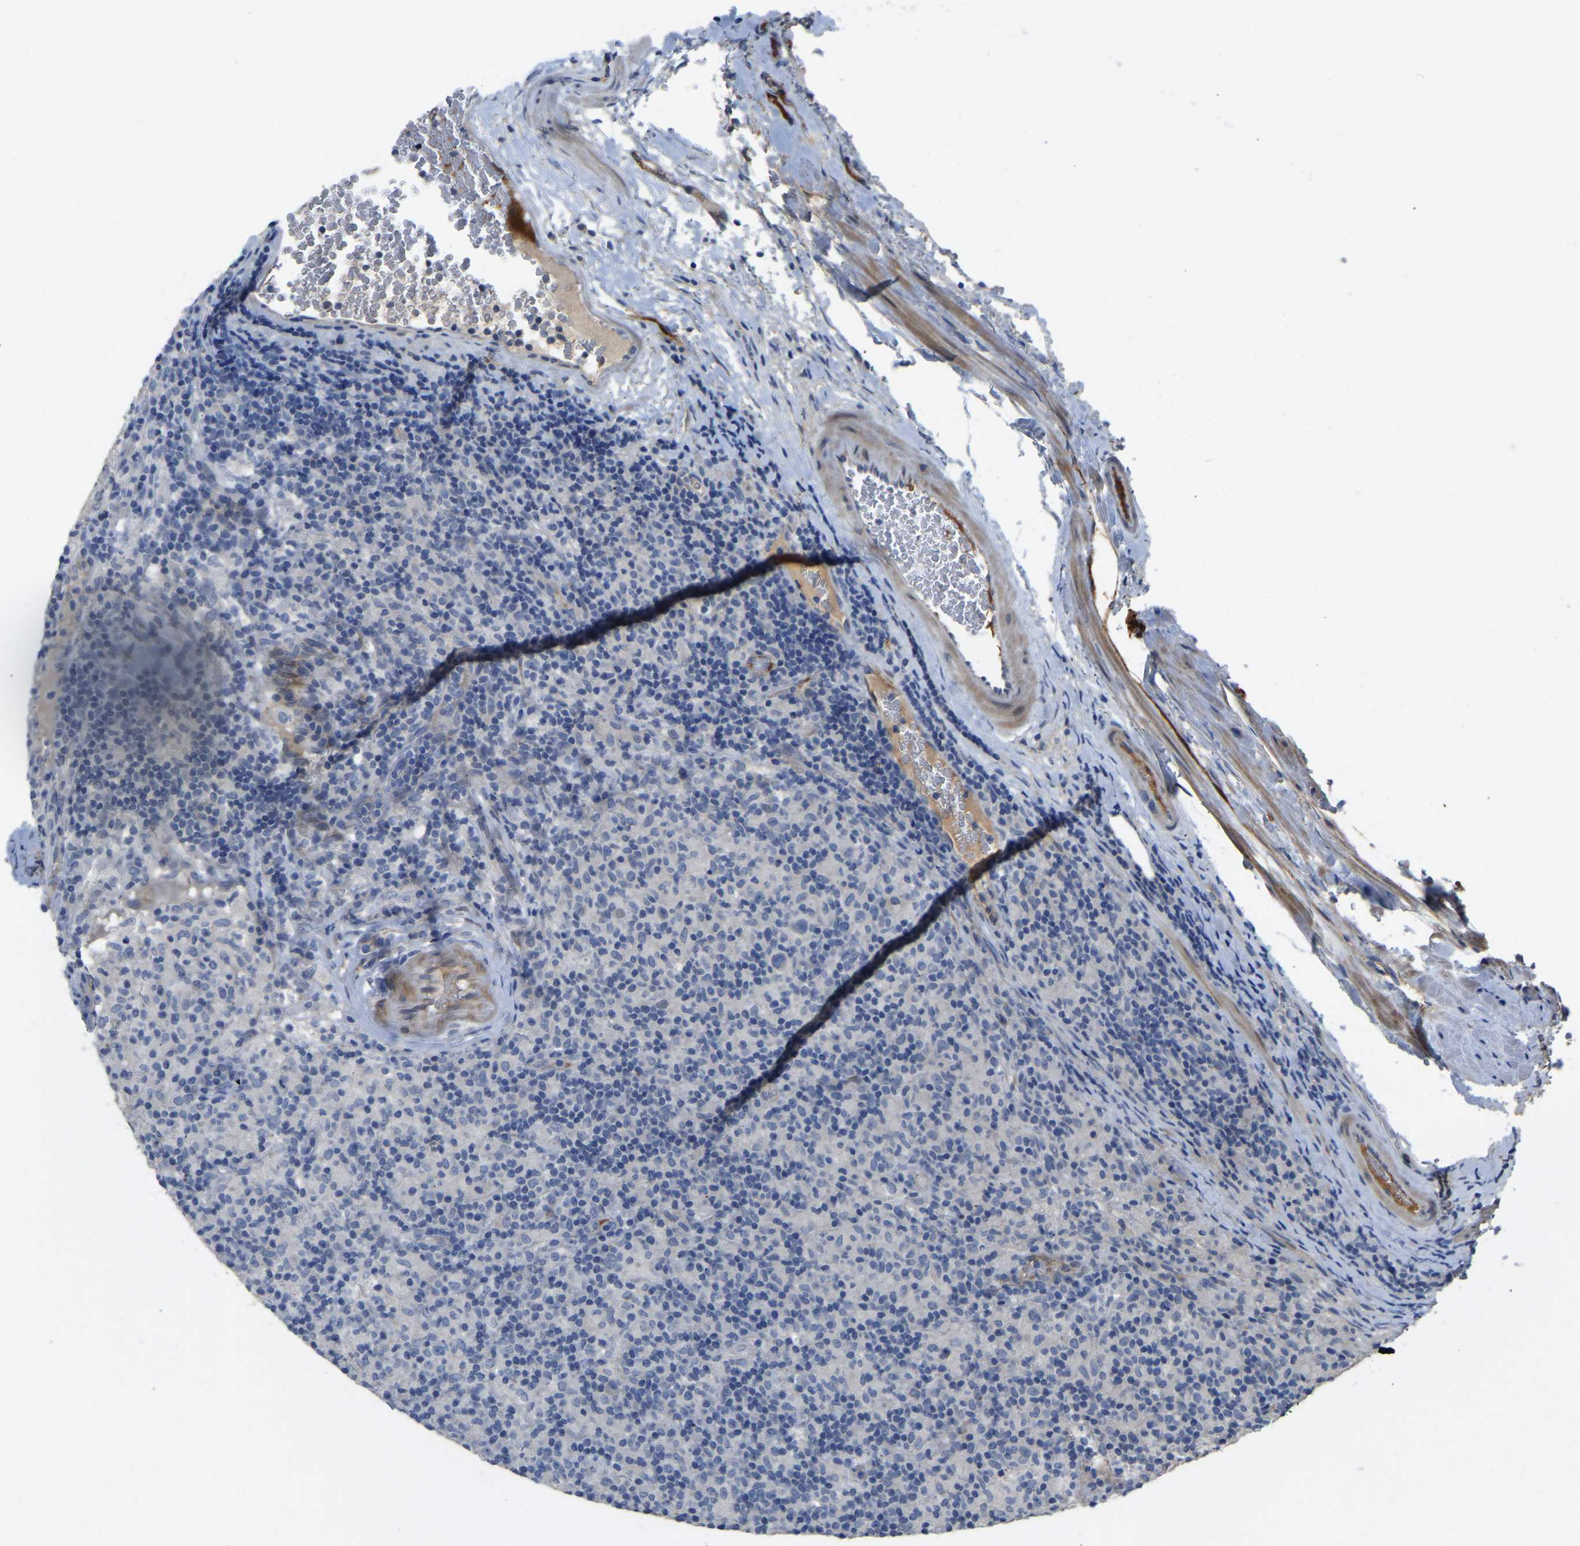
{"staining": {"intensity": "negative", "quantity": "none", "location": "none"}, "tissue": "lymphoma", "cell_type": "Tumor cells", "image_type": "cancer", "snomed": [{"axis": "morphology", "description": "Hodgkin's disease, NOS"}, {"axis": "topography", "description": "Lymph node"}], "caption": "An immunohistochemistry (IHC) histopathology image of lymphoma is shown. There is no staining in tumor cells of lymphoma.", "gene": "HIGD2B", "patient": {"sex": "male", "age": 70}}